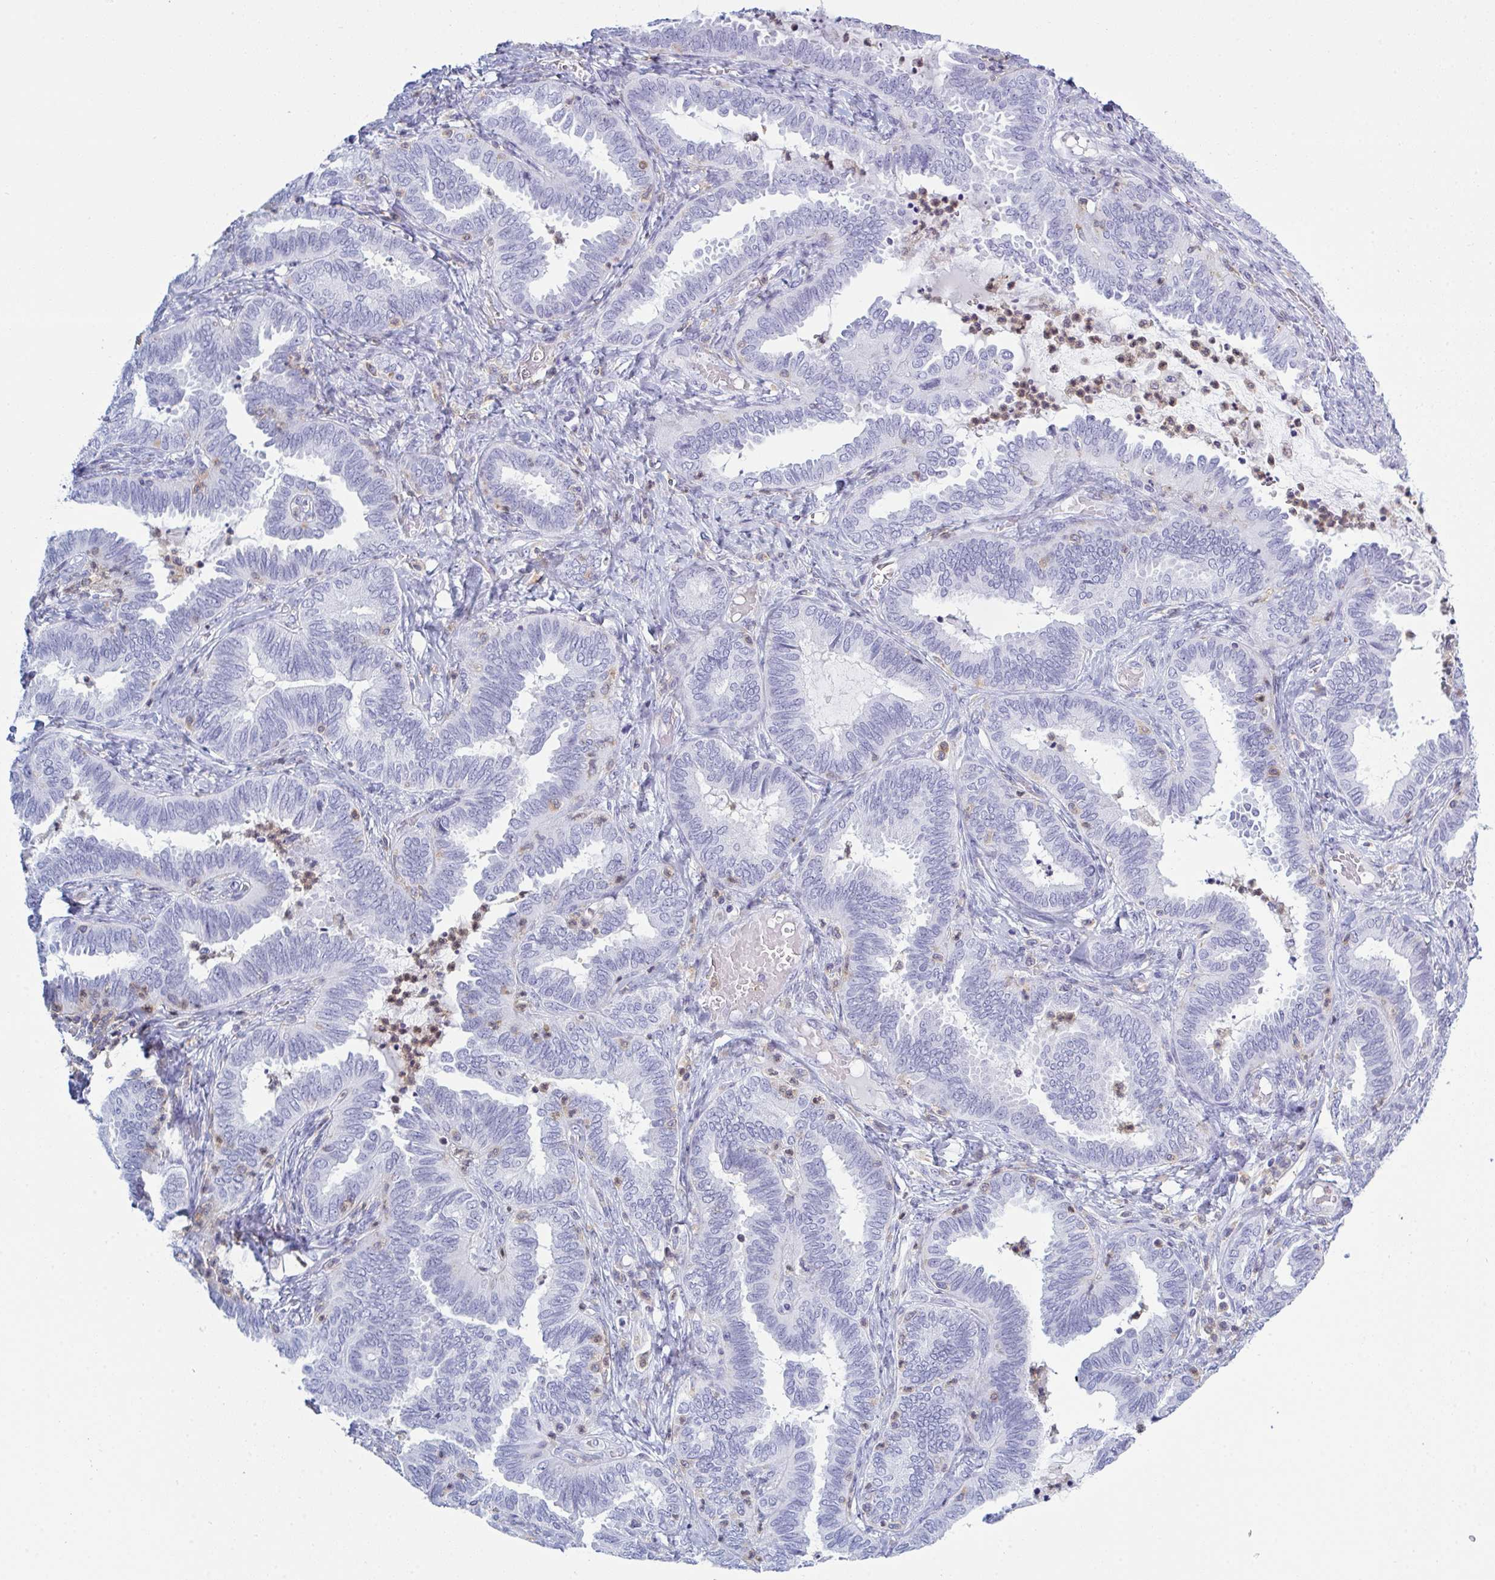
{"staining": {"intensity": "negative", "quantity": "none", "location": "none"}, "tissue": "ovarian cancer", "cell_type": "Tumor cells", "image_type": "cancer", "snomed": [{"axis": "morphology", "description": "Carcinoma, endometroid"}, {"axis": "topography", "description": "Ovary"}], "caption": "IHC of ovarian cancer (endometroid carcinoma) demonstrates no staining in tumor cells. The staining was performed using DAB (3,3'-diaminobenzidine) to visualize the protein expression in brown, while the nuclei were stained in blue with hematoxylin (Magnification: 20x).", "gene": "MYO1F", "patient": {"sex": "female", "age": 70}}